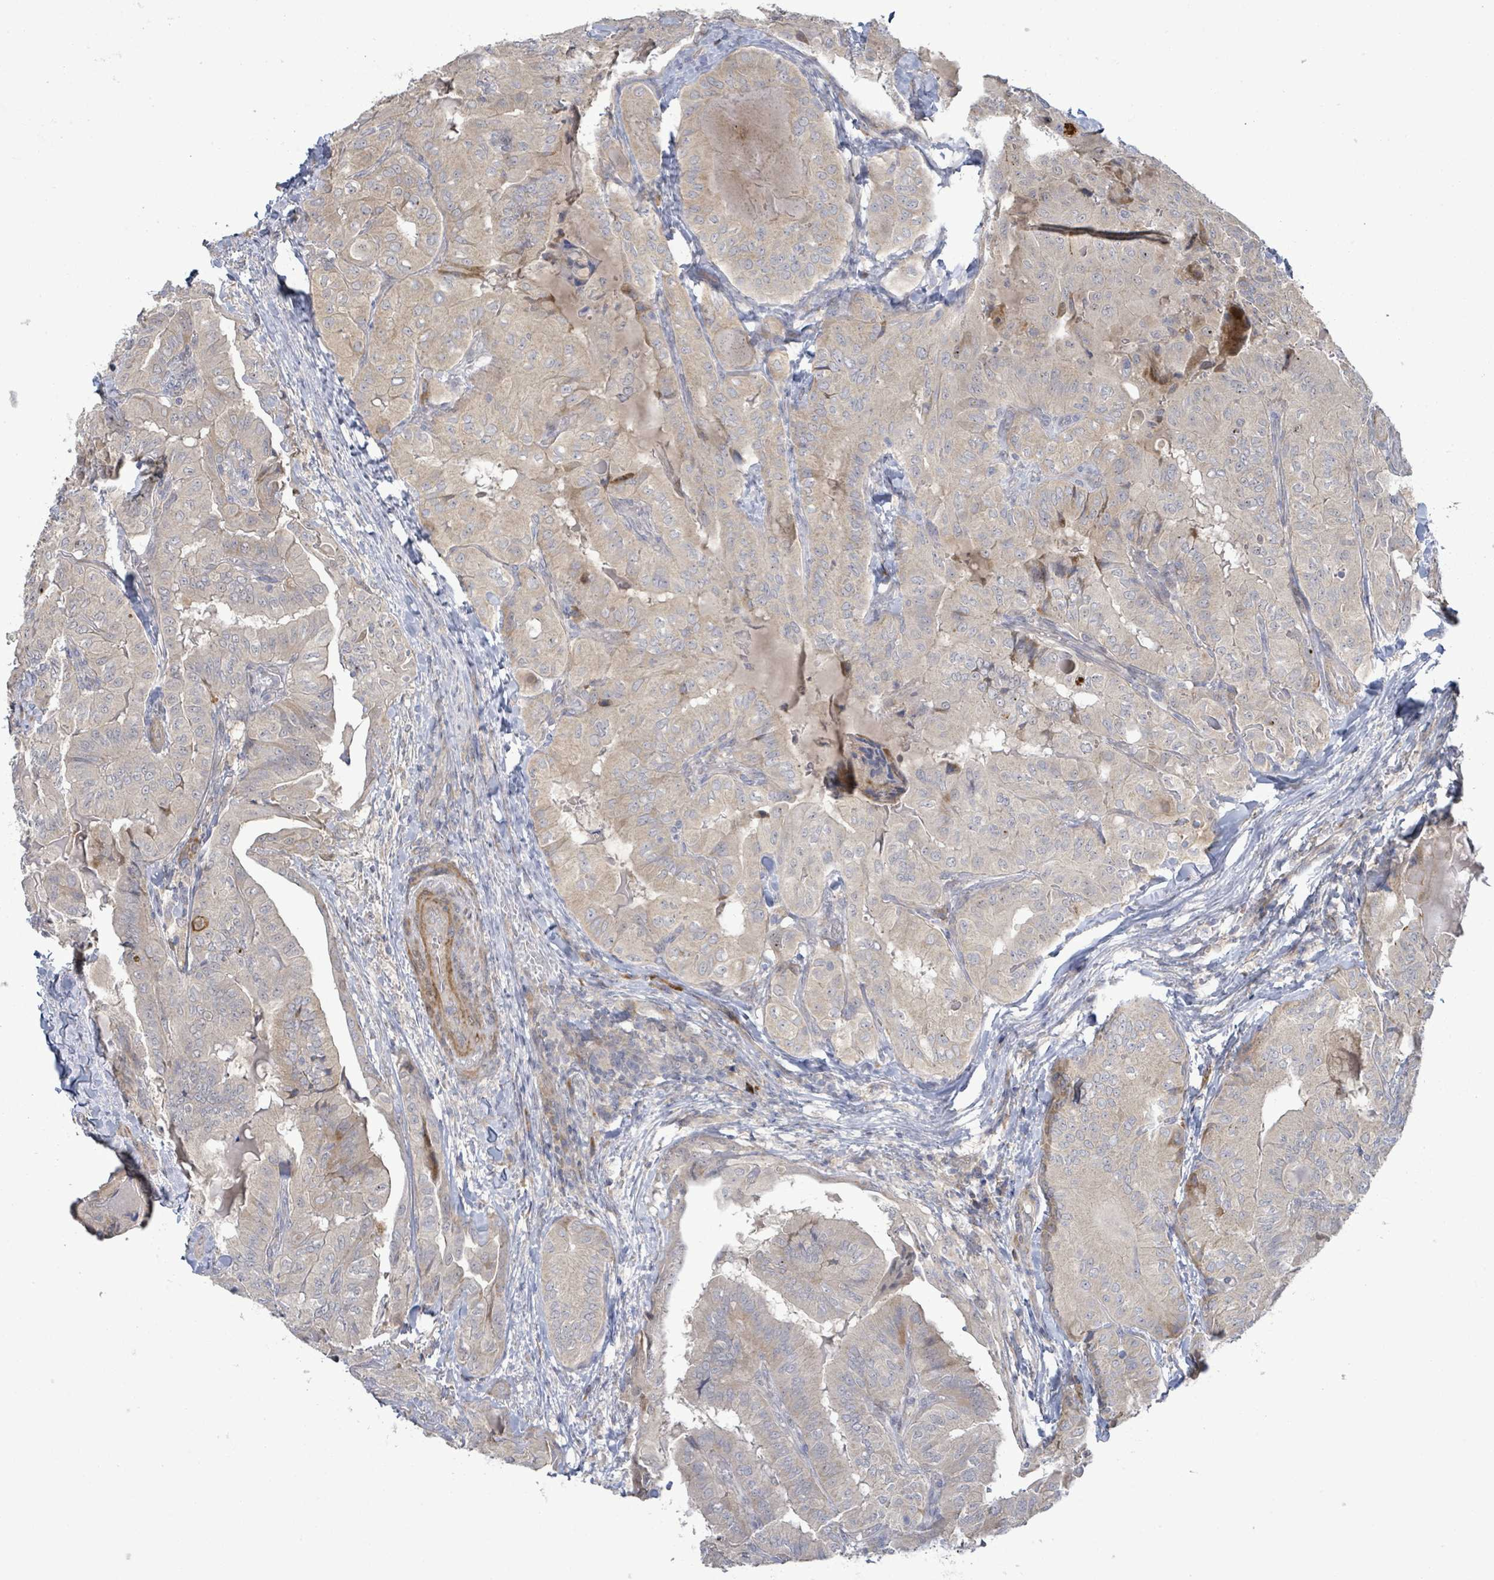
{"staining": {"intensity": "negative", "quantity": "none", "location": "none"}, "tissue": "thyroid cancer", "cell_type": "Tumor cells", "image_type": "cancer", "snomed": [{"axis": "morphology", "description": "Papillary adenocarcinoma, NOS"}, {"axis": "topography", "description": "Thyroid gland"}], "caption": "Protein analysis of thyroid cancer (papillary adenocarcinoma) displays no significant positivity in tumor cells. The staining was performed using DAB (3,3'-diaminobenzidine) to visualize the protein expression in brown, while the nuclei were stained in blue with hematoxylin (Magnification: 20x).", "gene": "SLIT3", "patient": {"sex": "female", "age": 68}}